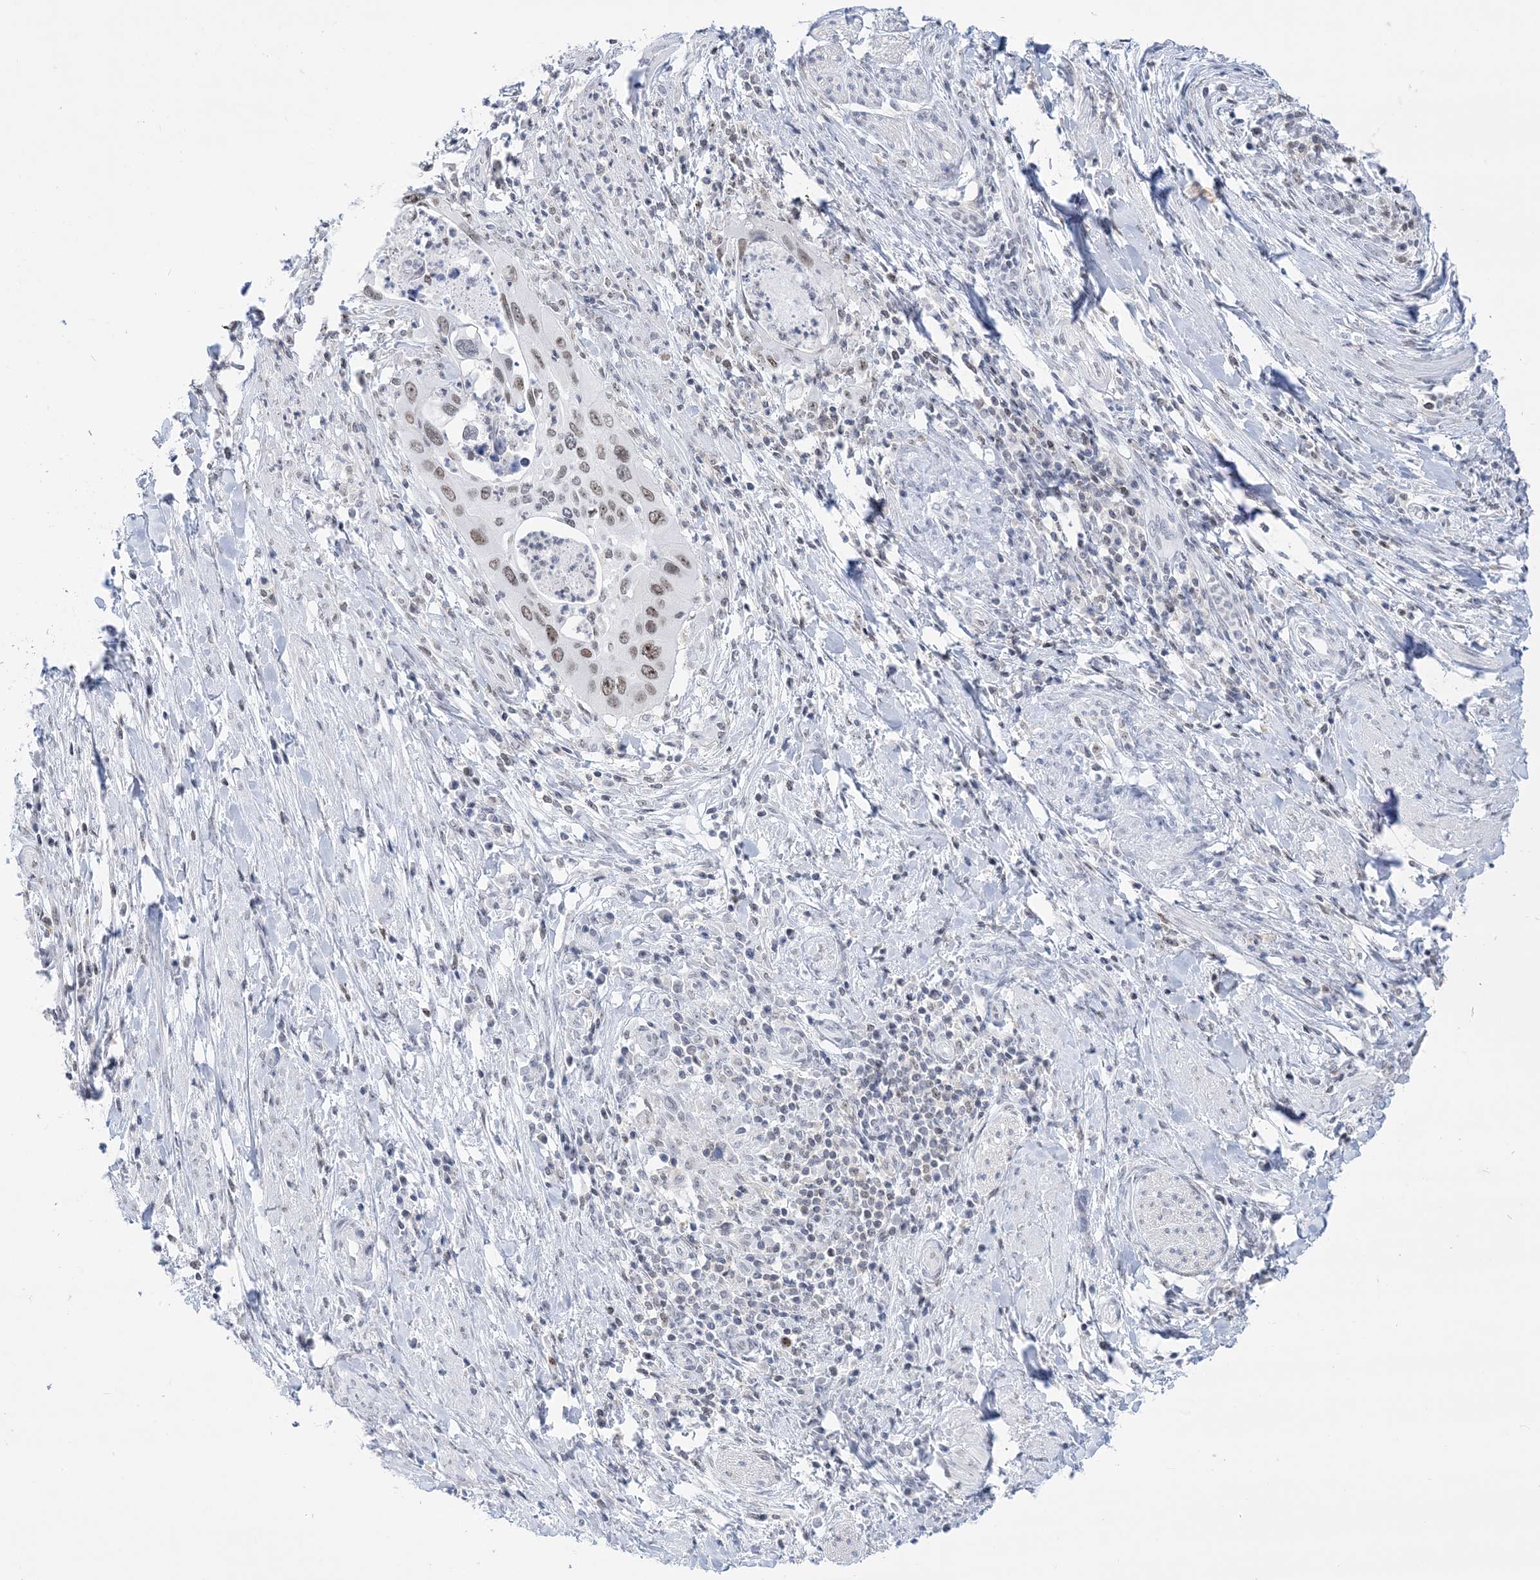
{"staining": {"intensity": "weak", "quantity": ">75%", "location": "nuclear"}, "tissue": "cervical cancer", "cell_type": "Tumor cells", "image_type": "cancer", "snomed": [{"axis": "morphology", "description": "Squamous cell carcinoma, NOS"}, {"axis": "topography", "description": "Cervix"}], "caption": "Protein staining reveals weak nuclear positivity in about >75% of tumor cells in squamous cell carcinoma (cervical).", "gene": "DDX21", "patient": {"sex": "female", "age": 38}}